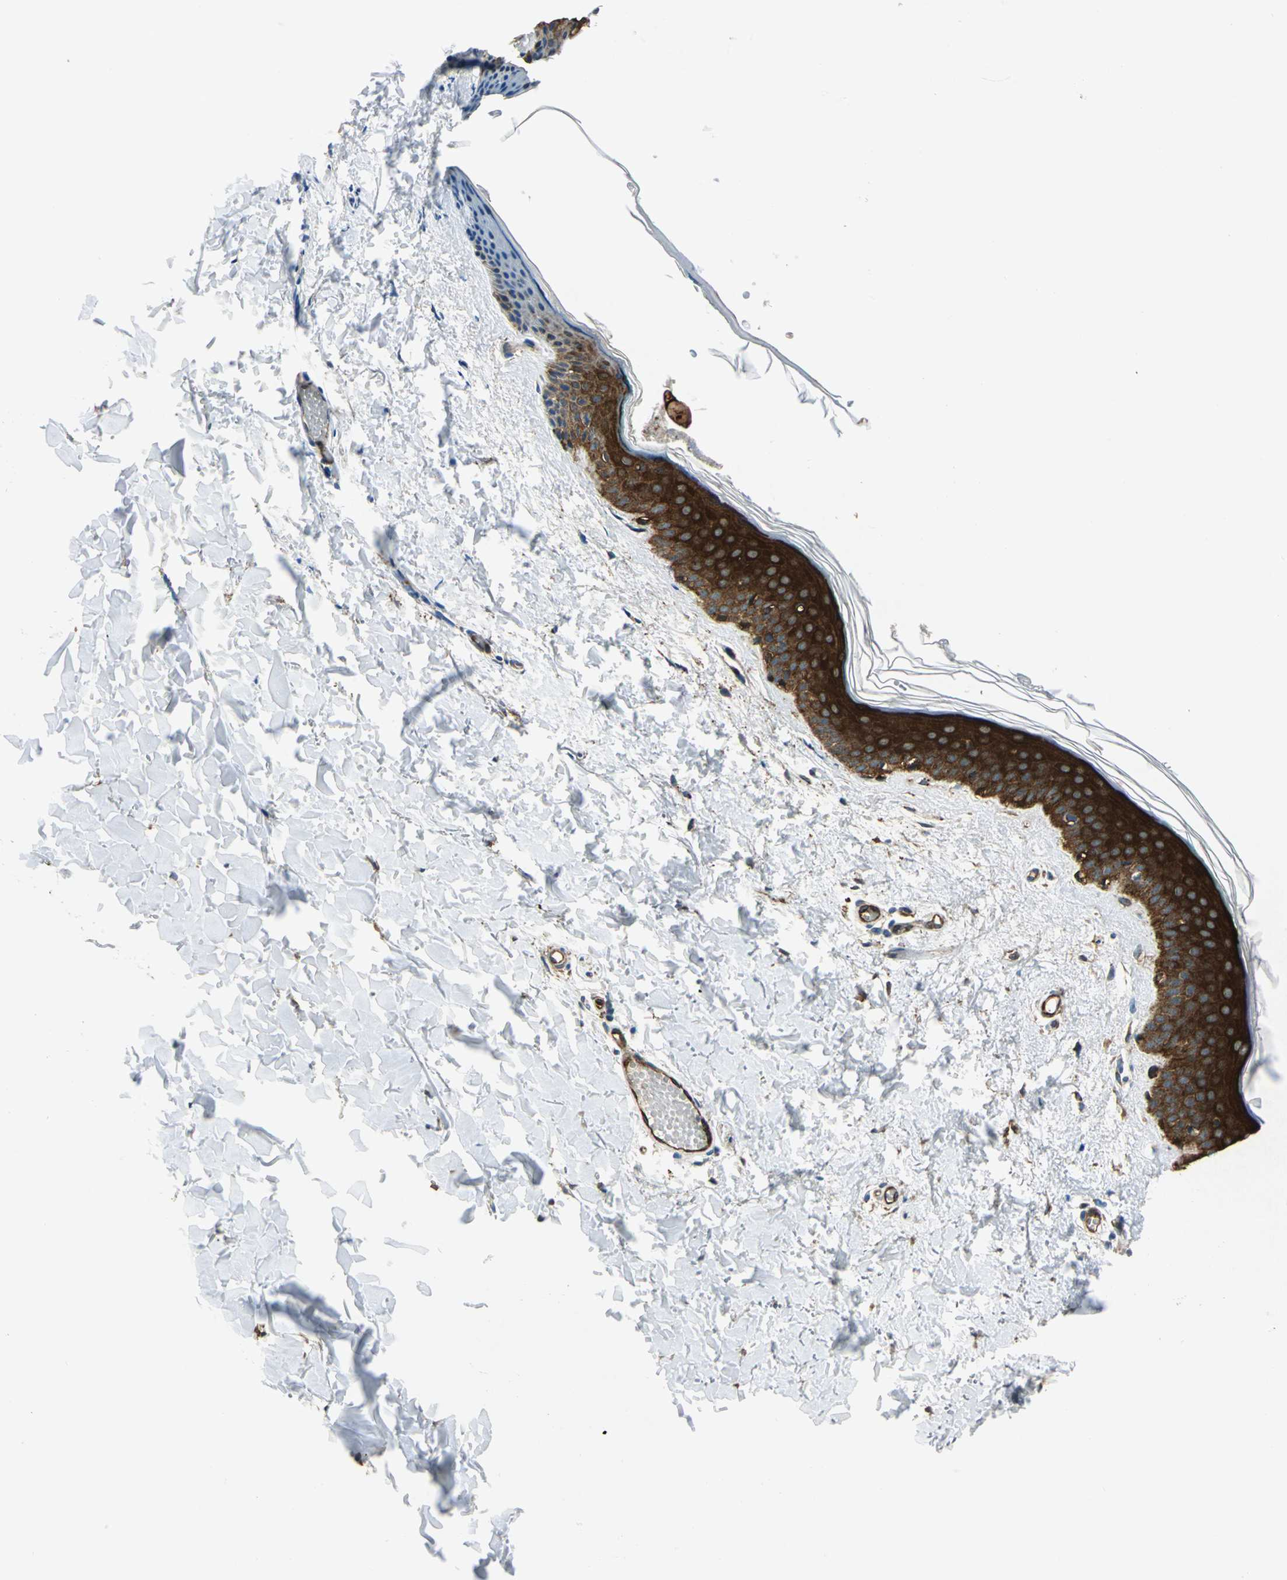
{"staining": {"intensity": "moderate", "quantity": "<25%", "location": "cytoplasmic/membranous"}, "tissue": "skin", "cell_type": "Fibroblasts", "image_type": "normal", "snomed": [{"axis": "morphology", "description": "Normal tissue, NOS"}, {"axis": "topography", "description": "Skin"}], "caption": "Immunohistochemistry of benign human skin reveals low levels of moderate cytoplasmic/membranous positivity in approximately <25% of fibroblasts.", "gene": "HSPB1", "patient": {"sex": "female", "age": 56}}